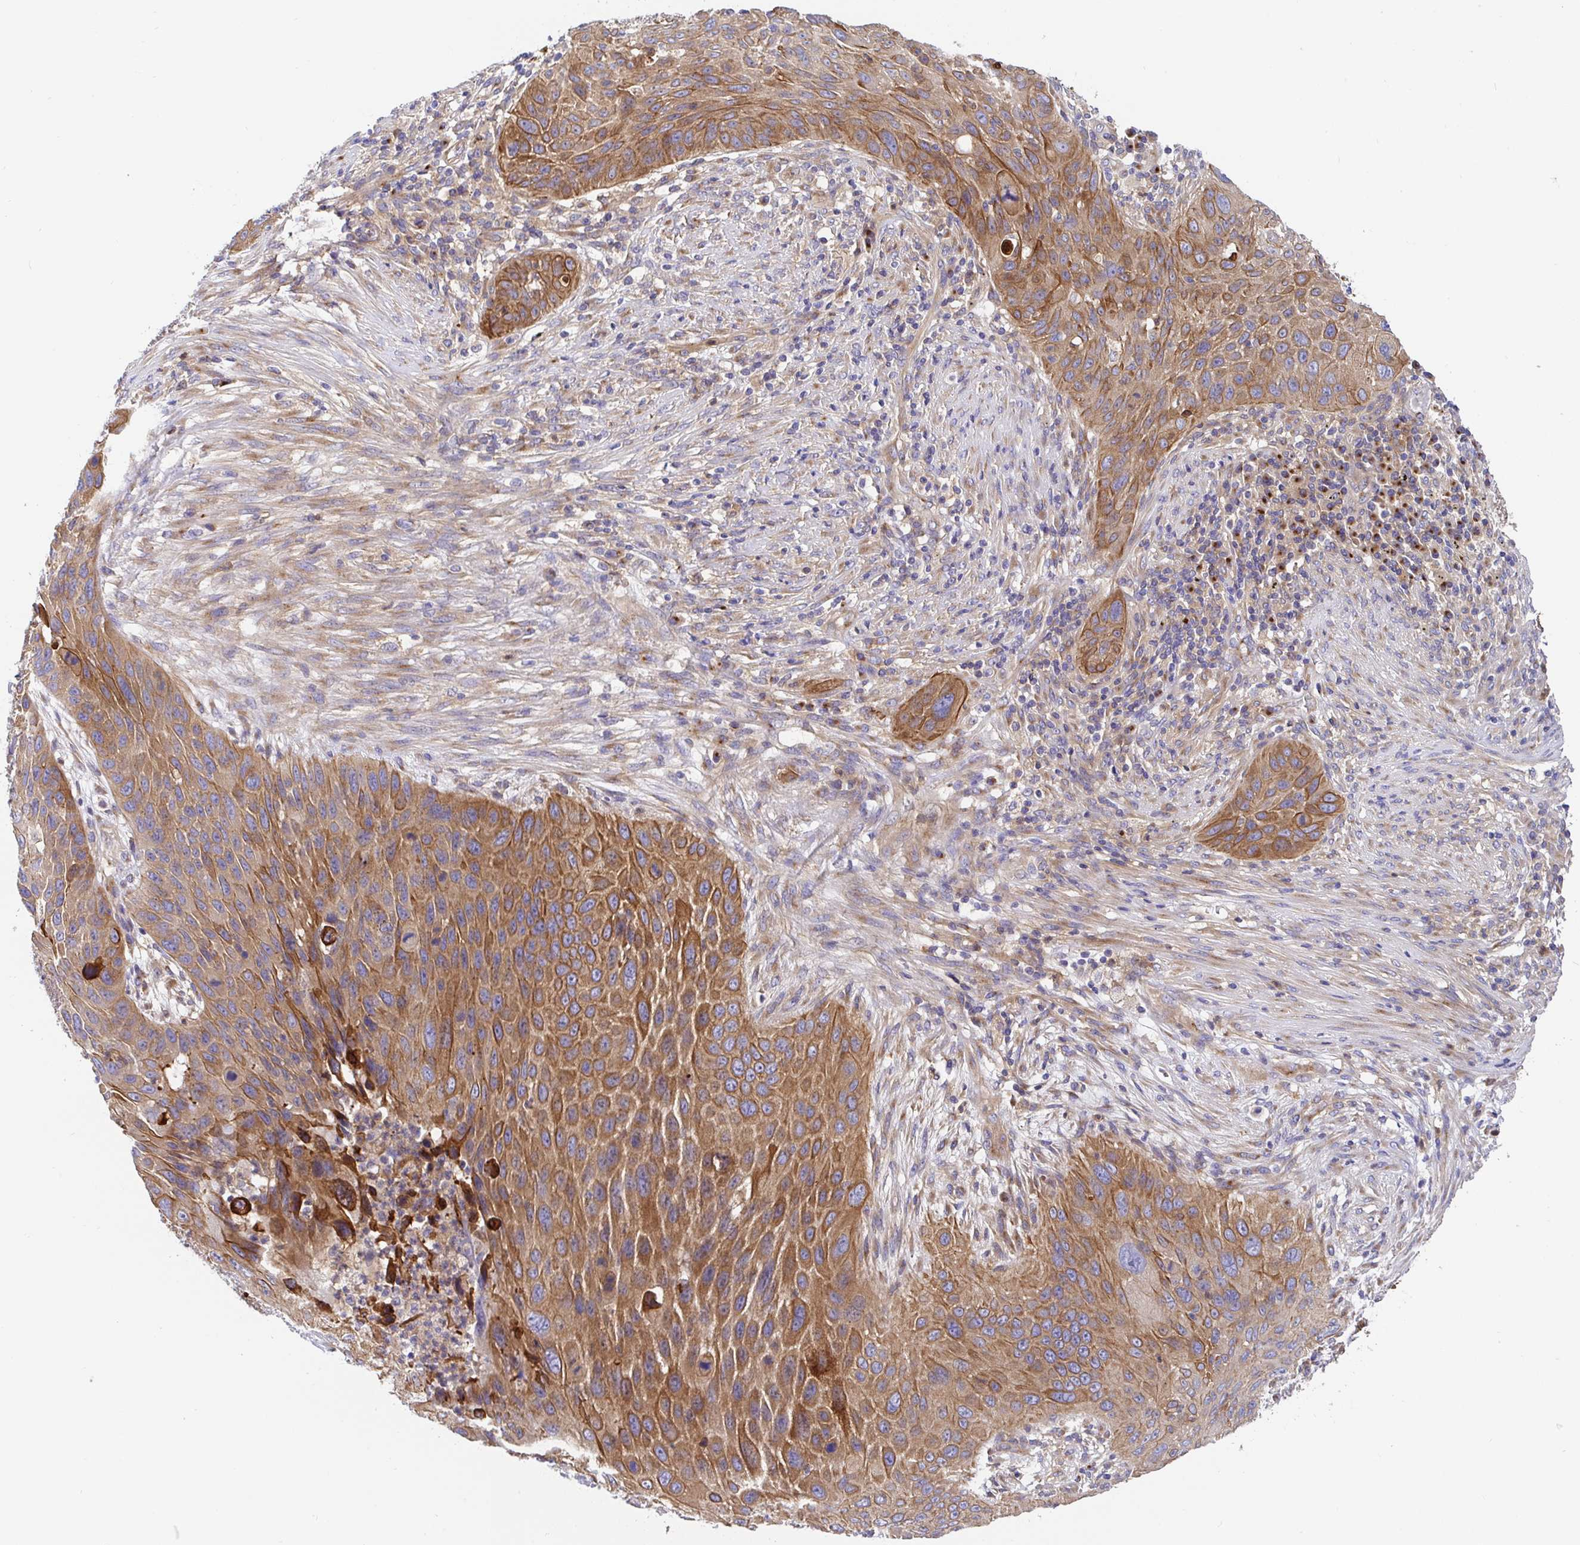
{"staining": {"intensity": "strong", "quantity": "25%-75%", "location": "cytoplasmic/membranous"}, "tissue": "lung cancer", "cell_type": "Tumor cells", "image_type": "cancer", "snomed": [{"axis": "morphology", "description": "Squamous cell carcinoma, NOS"}, {"axis": "topography", "description": "Lung"}], "caption": "Immunohistochemical staining of human lung cancer (squamous cell carcinoma) displays high levels of strong cytoplasmic/membranous protein staining in approximately 25%-75% of tumor cells.", "gene": "GOLGA1", "patient": {"sex": "male", "age": 63}}